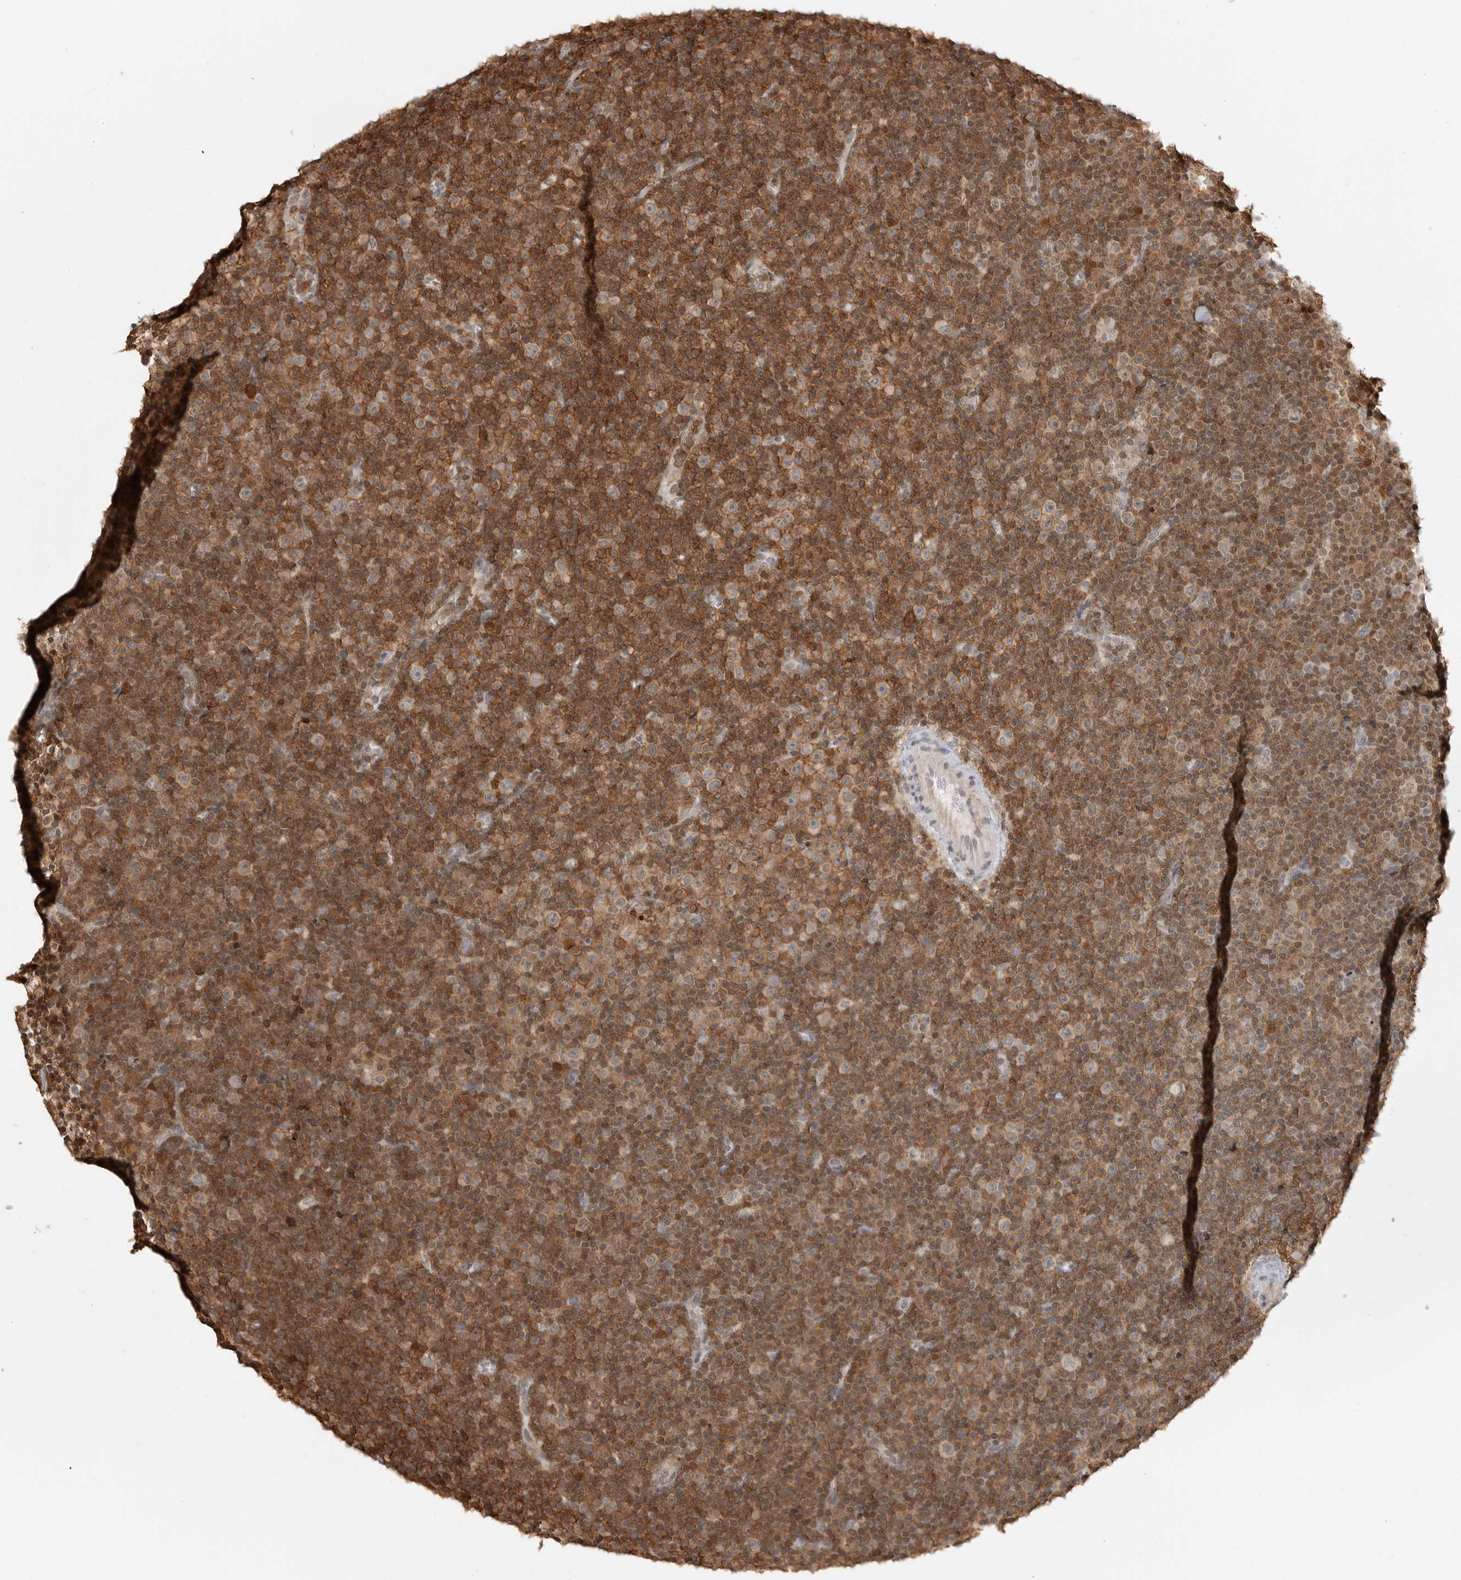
{"staining": {"intensity": "weak", "quantity": "<25%", "location": "cytoplasmic/membranous"}, "tissue": "lymphoma", "cell_type": "Tumor cells", "image_type": "cancer", "snomed": [{"axis": "morphology", "description": "Malignant lymphoma, non-Hodgkin's type, Low grade"}, {"axis": "topography", "description": "Lymph node"}], "caption": "An immunohistochemistry (IHC) micrograph of malignant lymphoma, non-Hodgkin's type (low-grade) is shown. There is no staining in tumor cells of malignant lymphoma, non-Hodgkin's type (low-grade).", "gene": "ANXA11", "patient": {"sex": "female", "age": 67}}